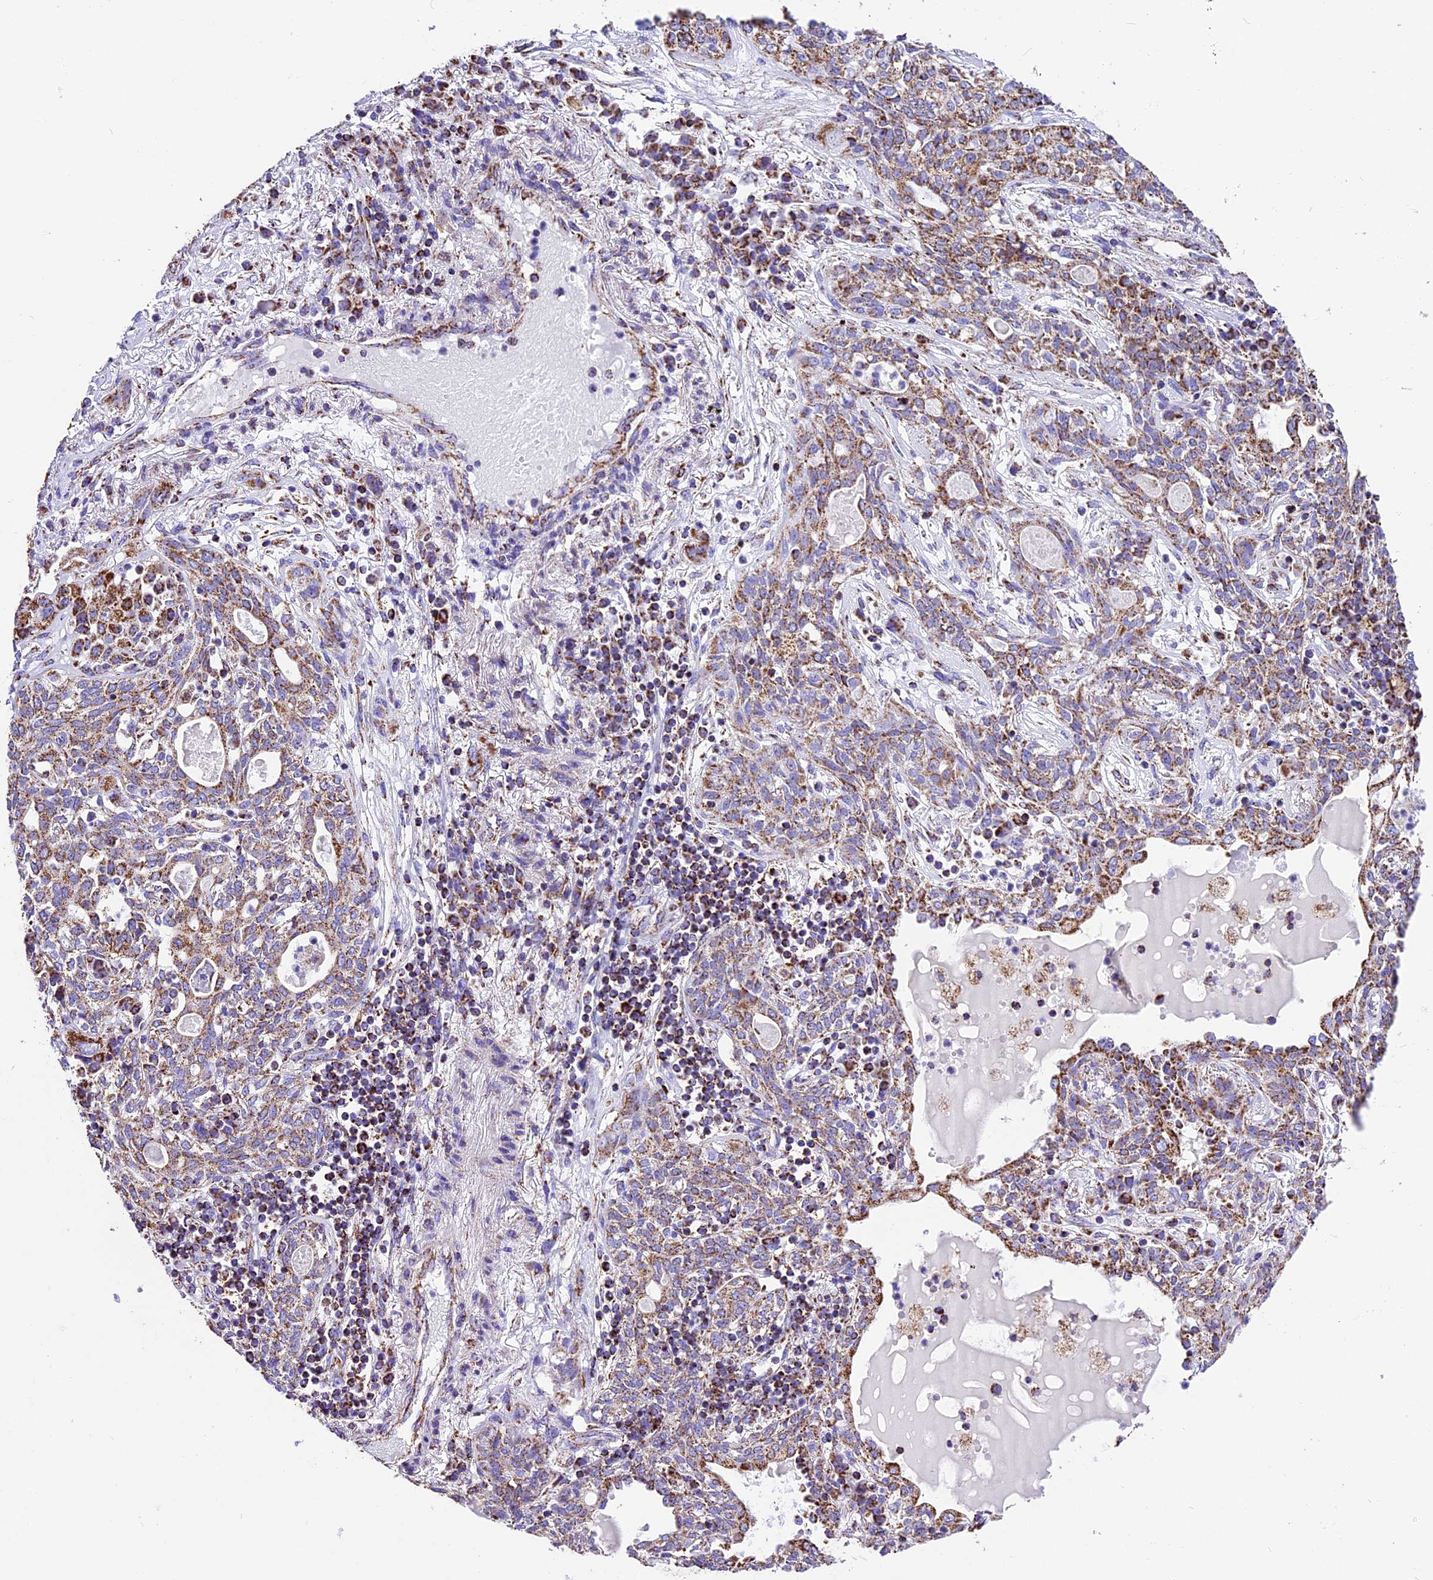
{"staining": {"intensity": "moderate", "quantity": ">75%", "location": "cytoplasmic/membranous"}, "tissue": "lung cancer", "cell_type": "Tumor cells", "image_type": "cancer", "snomed": [{"axis": "morphology", "description": "Squamous cell carcinoma, NOS"}, {"axis": "topography", "description": "Lung"}], "caption": "Human lung cancer stained for a protein (brown) displays moderate cytoplasmic/membranous positive staining in approximately >75% of tumor cells.", "gene": "DCAF5", "patient": {"sex": "female", "age": 70}}